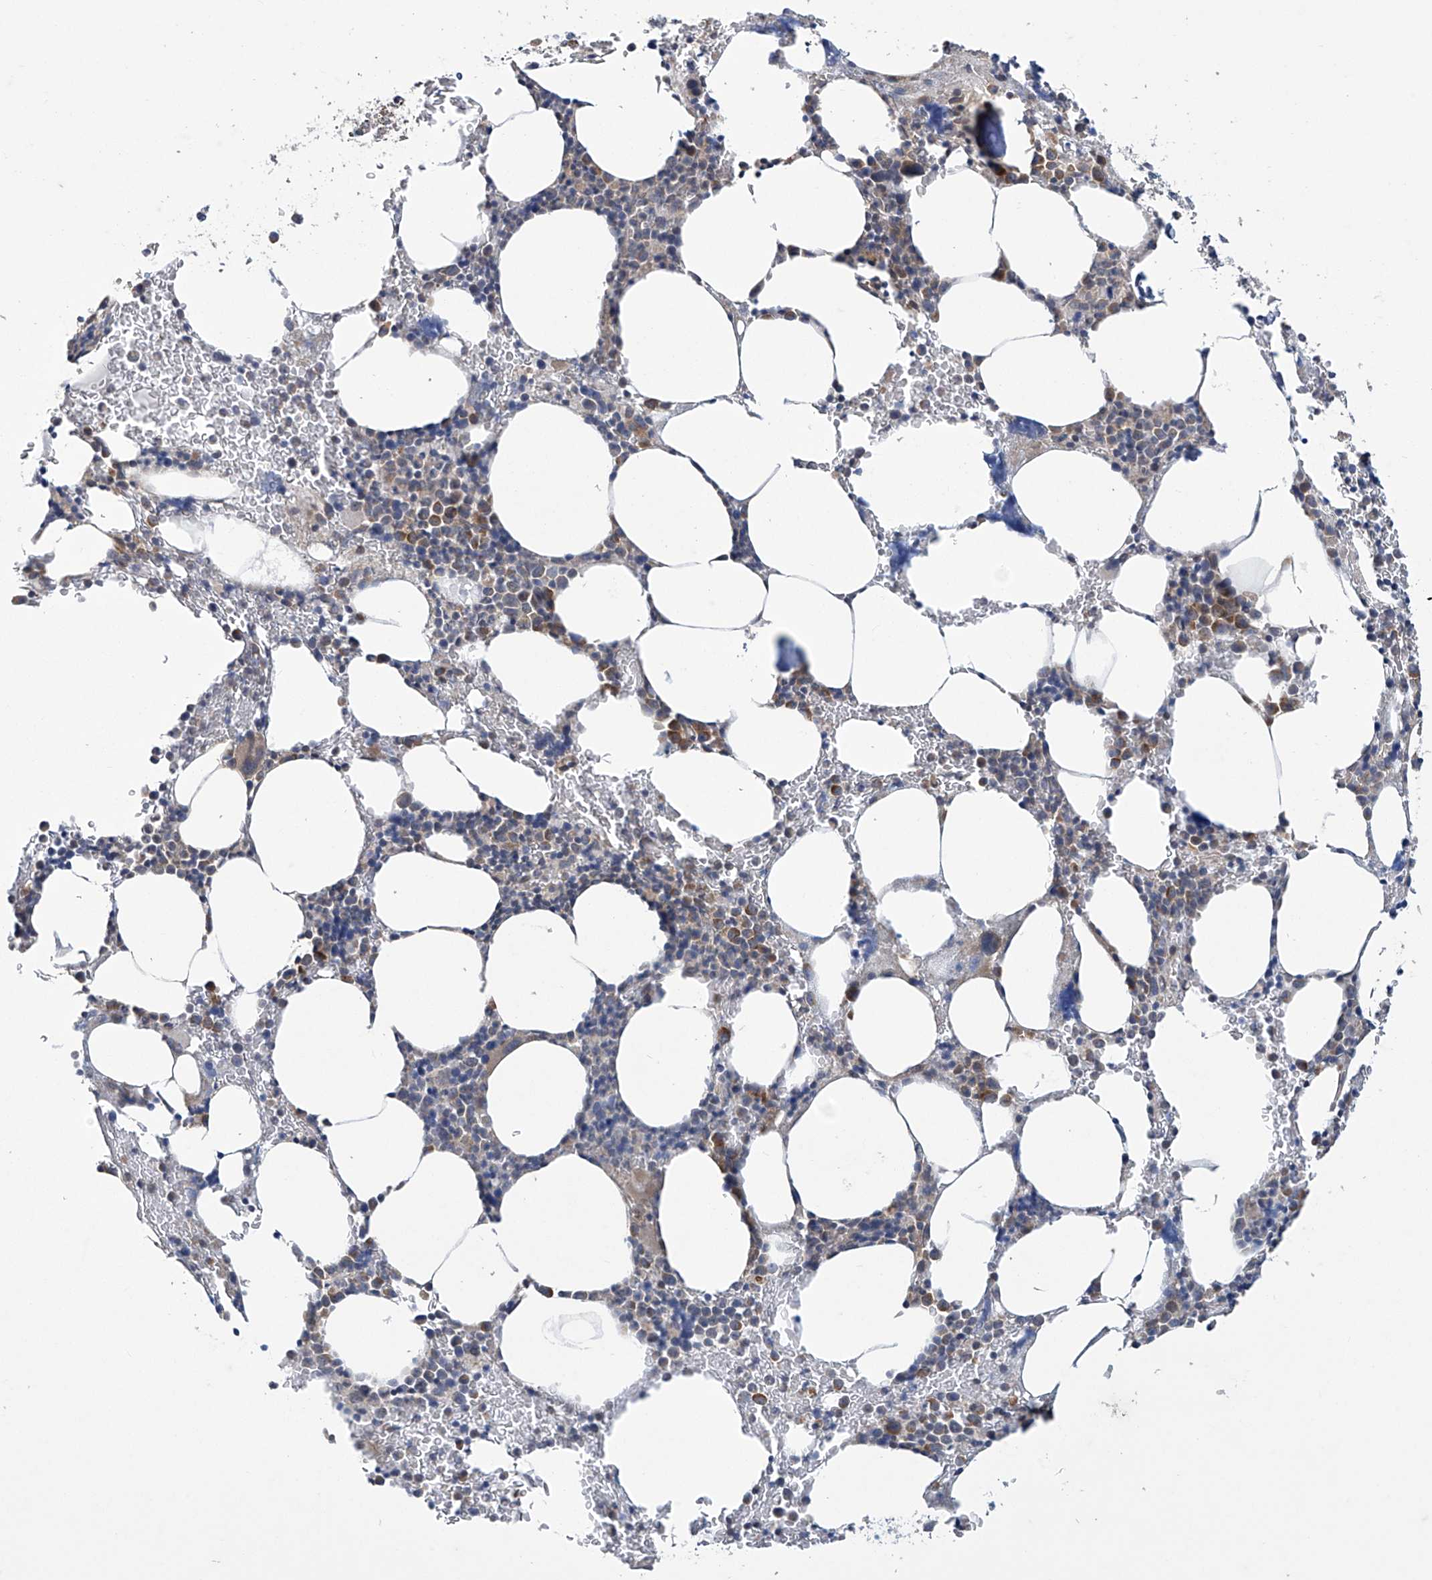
{"staining": {"intensity": "moderate", "quantity": "<25%", "location": "cytoplasmic/membranous"}, "tissue": "bone marrow", "cell_type": "Hematopoietic cells", "image_type": "normal", "snomed": [{"axis": "morphology", "description": "Normal tissue, NOS"}, {"axis": "topography", "description": "Bone marrow"}], "caption": "Bone marrow stained with immunohistochemistry displays moderate cytoplasmic/membranous positivity in about <25% of hematopoietic cells. (DAB IHC with brightfield microscopy, high magnification).", "gene": "TRIM60", "patient": {"sex": "male"}}